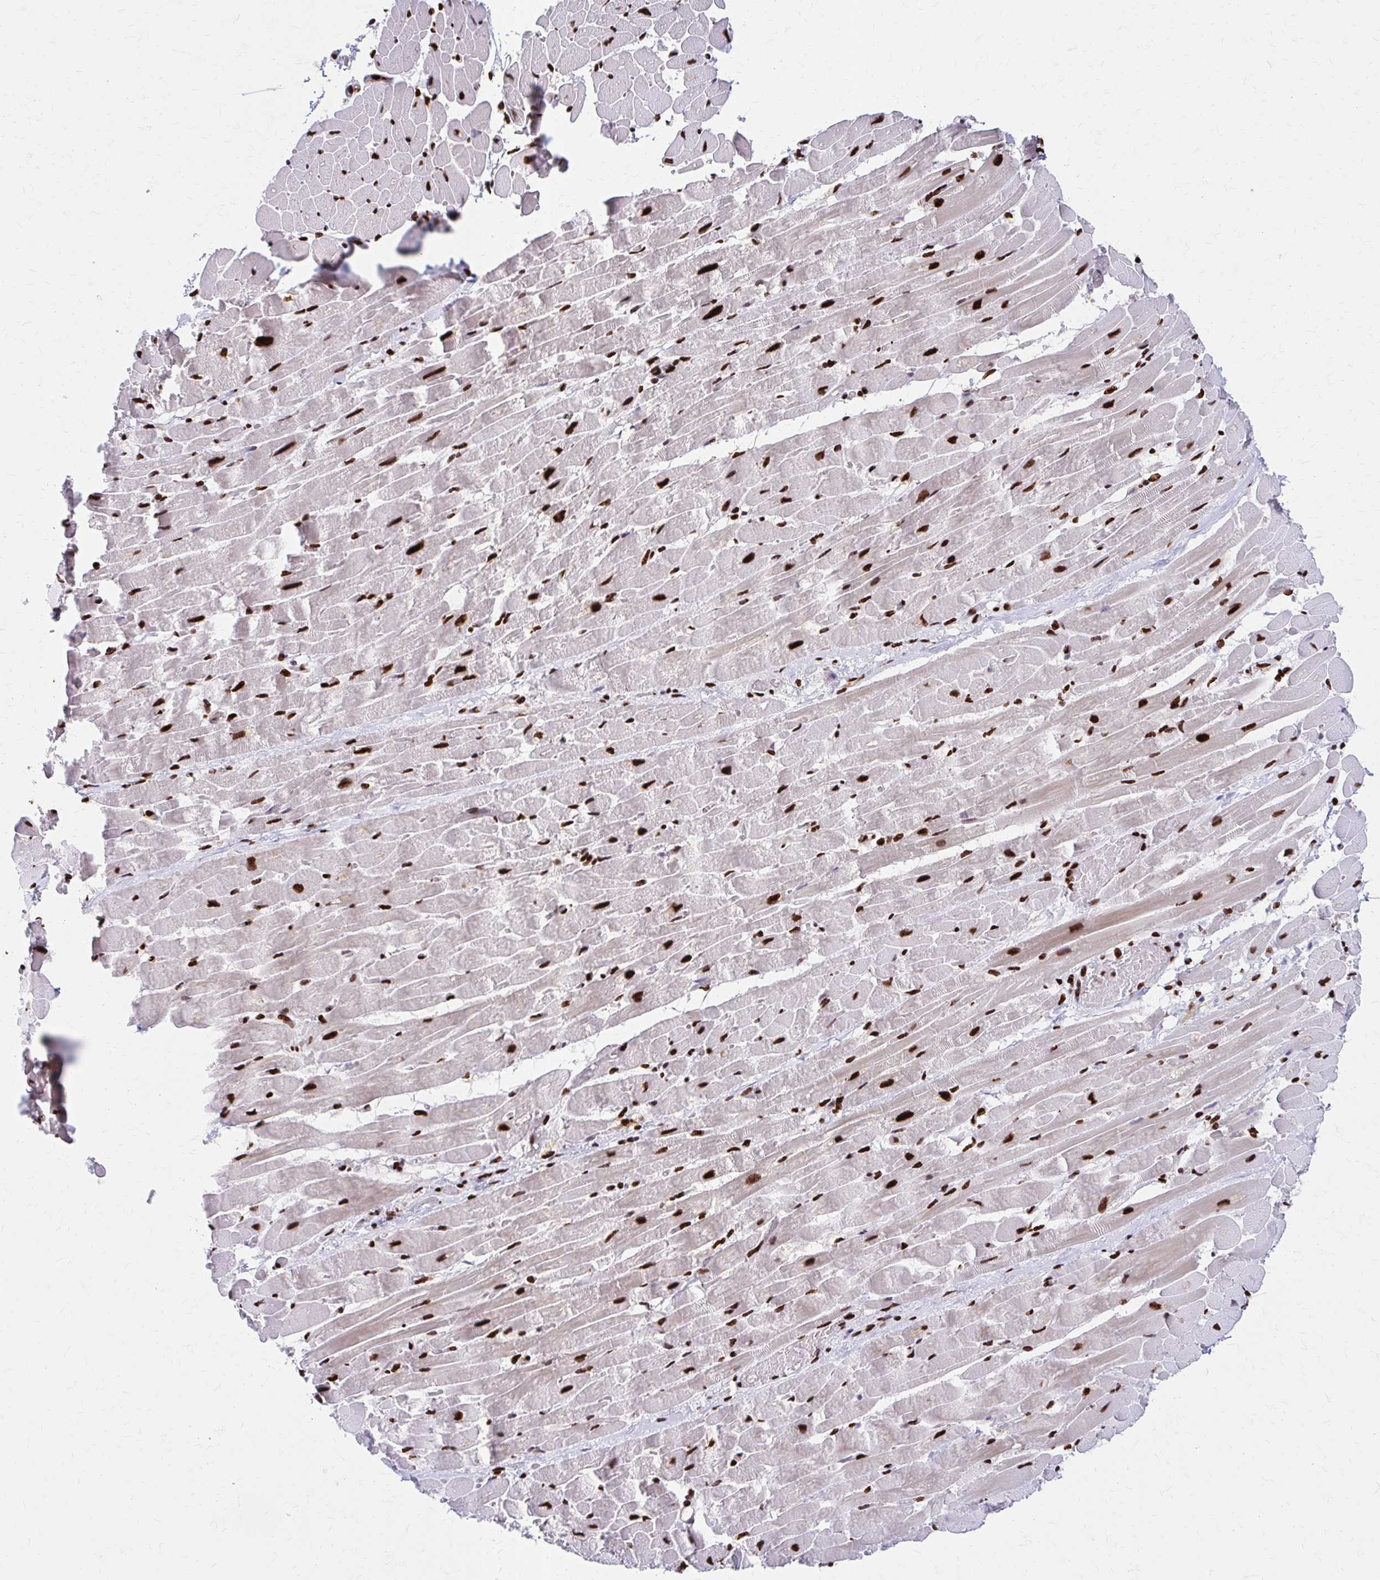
{"staining": {"intensity": "strong", "quantity": ">75%", "location": "nuclear"}, "tissue": "heart muscle", "cell_type": "Cardiomyocytes", "image_type": "normal", "snomed": [{"axis": "morphology", "description": "Normal tissue, NOS"}, {"axis": "topography", "description": "Heart"}], "caption": "IHC photomicrograph of normal heart muscle stained for a protein (brown), which shows high levels of strong nuclear positivity in approximately >75% of cardiomyocytes.", "gene": "CNKSR3", "patient": {"sex": "male", "age": 37}}